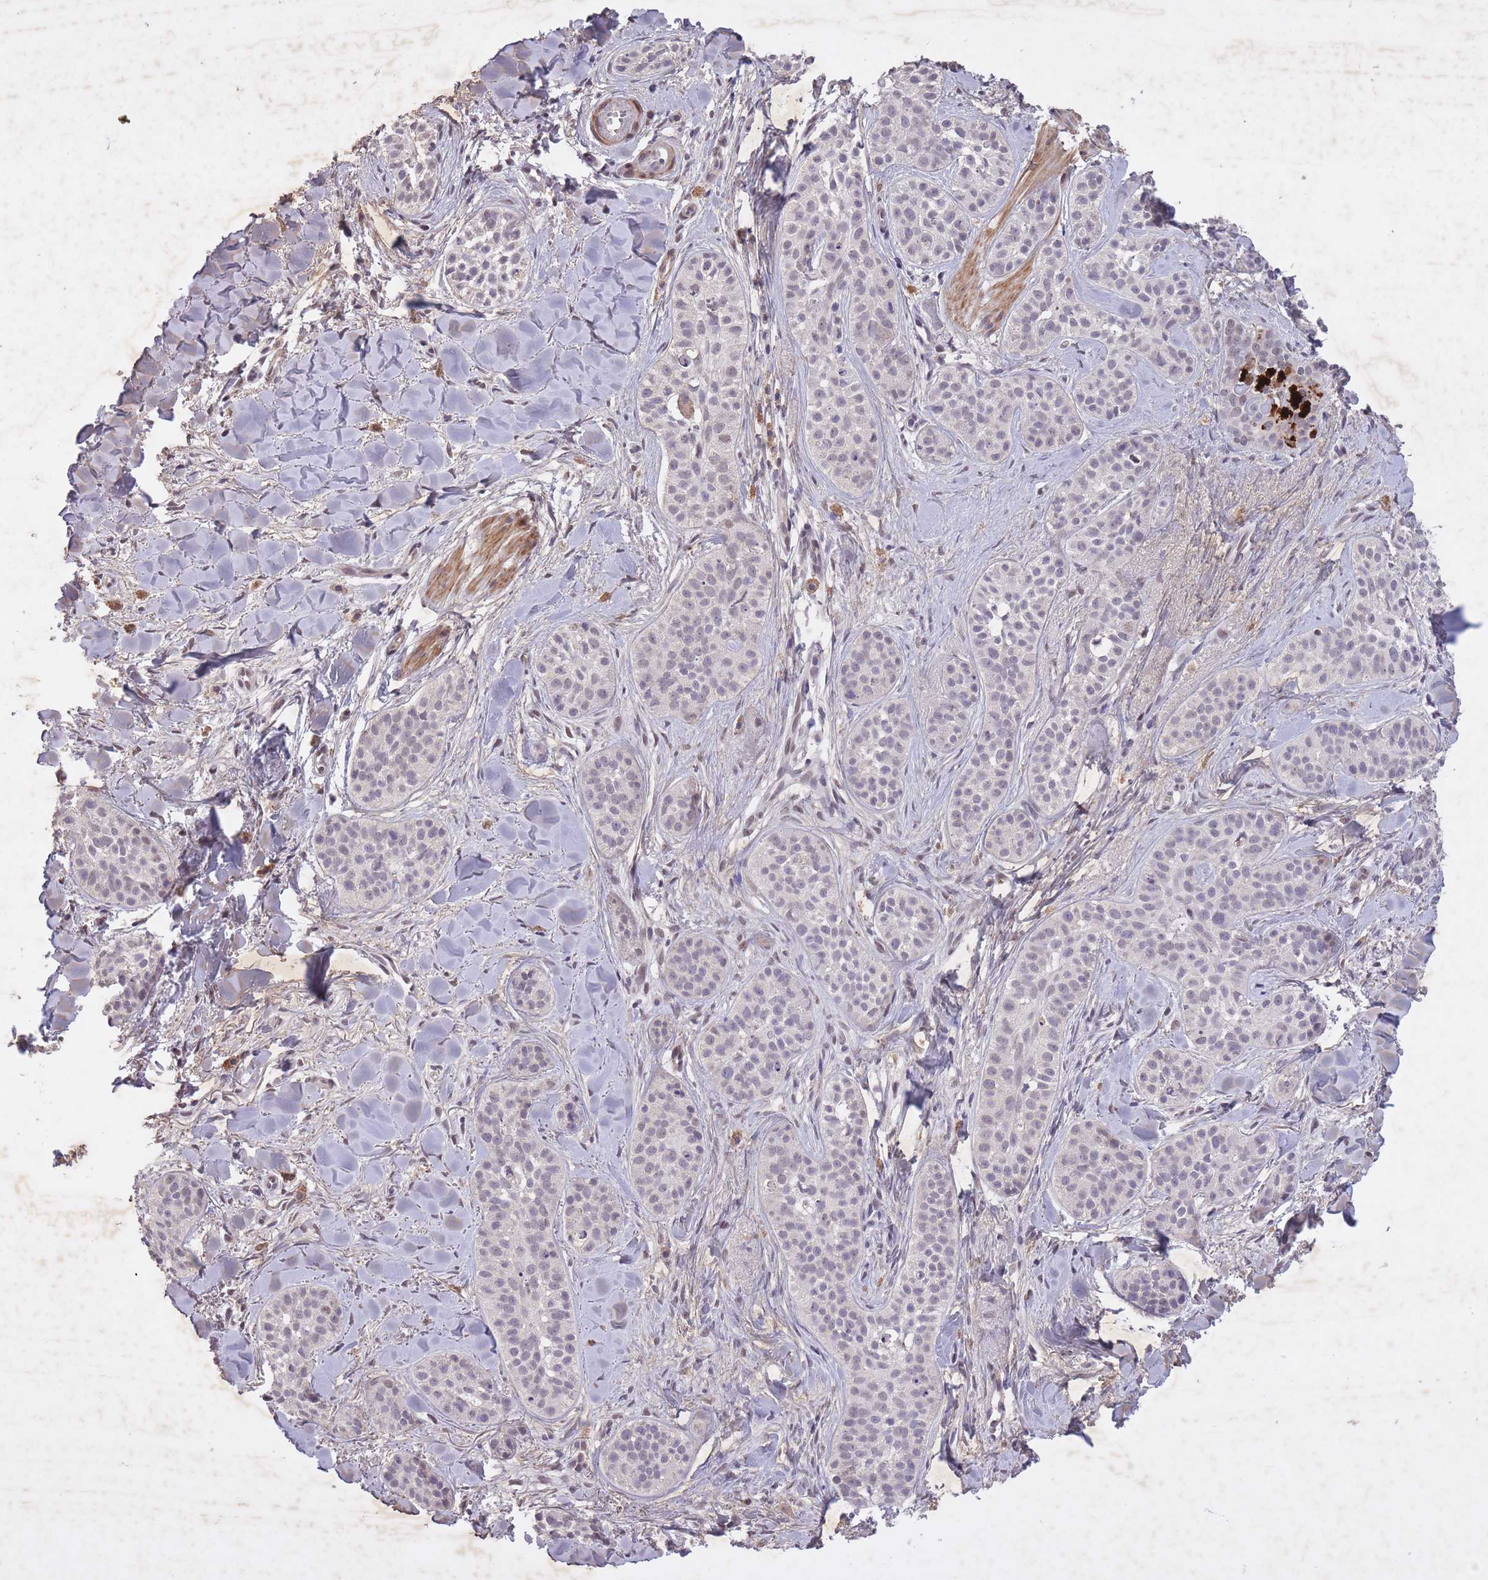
{"staining": {"intensity": "negative", "quantity": "none", "location": "none"}, "tissue": "skin cancer", "cell_type": "Tumor cells", "image_type": "cancer", "snomed": [{"axis": "morphology", "description": "Basal cell carcinoma"}, {"axis": "topography", "description": "Skin"}], "caption": "A high-resolution micrograph shows IHC staining of basal cell carcinoma (skin), which reveals no significant expression in tumor cells.", "gene": "CBX6", "patient": {"sex": "male", "age": 52}}